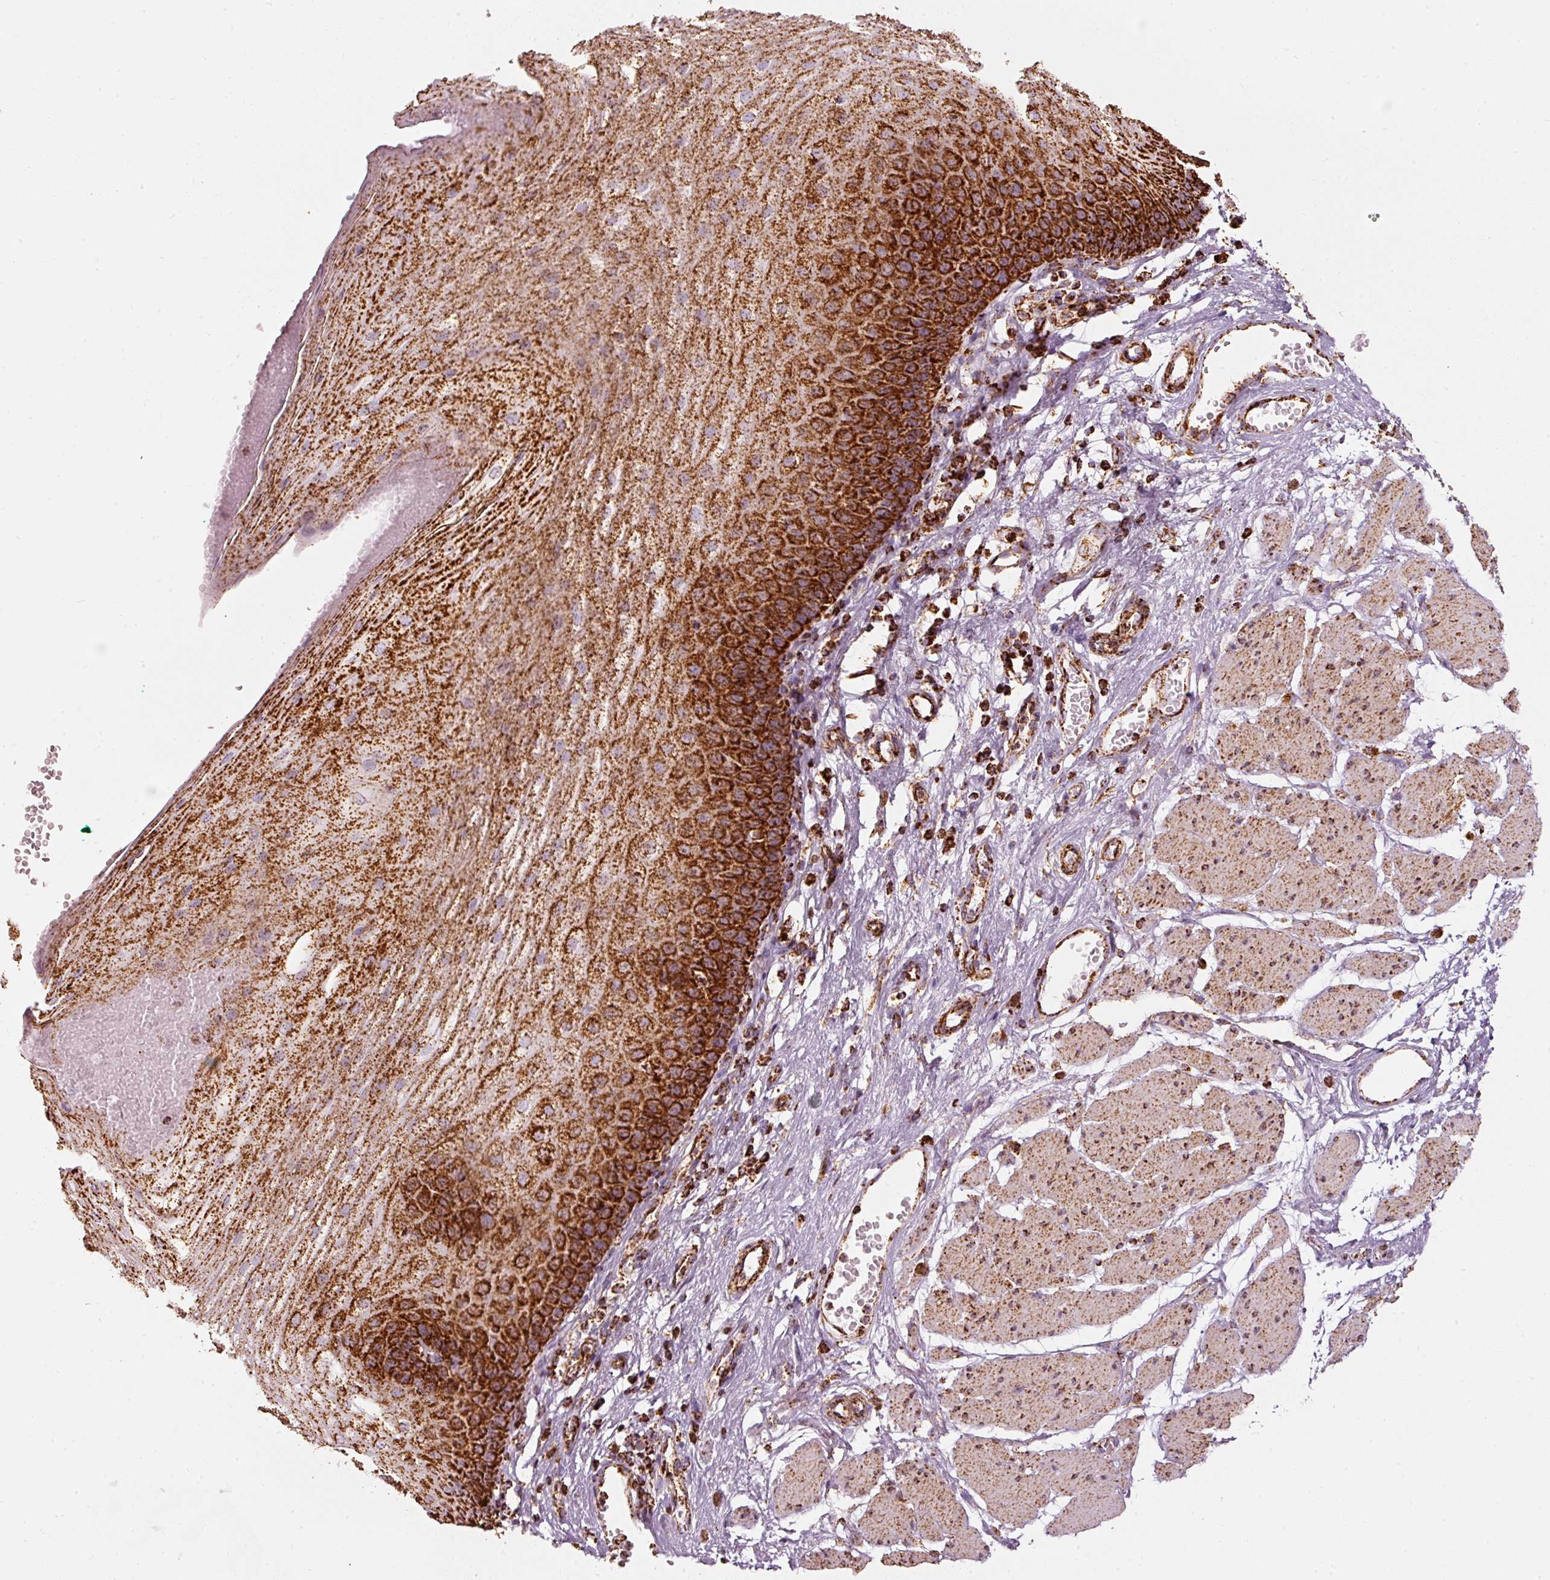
{"staining": {"intensity": "strong", "quantity": ">75%", "location": "cytoplasmic/membranous"}, "tissue": "esophagus", "cell_type": "Squamous epithelial cells", "image_type": "normal", "snomed": [{"axis": "morphology", "description": "Normal tissue, NOS"}, {"axis": "topography", "description": "Esophagus"}], "caption": "A histopathology image showing strong cytoplasmic/membranous positivity in about >75% of squamous epithelial cells in unremarkable esophagus, as visualized by brown immunohistochemical staining.", "gene": "MT", "patient": {"sex": "male", "age": 69}}